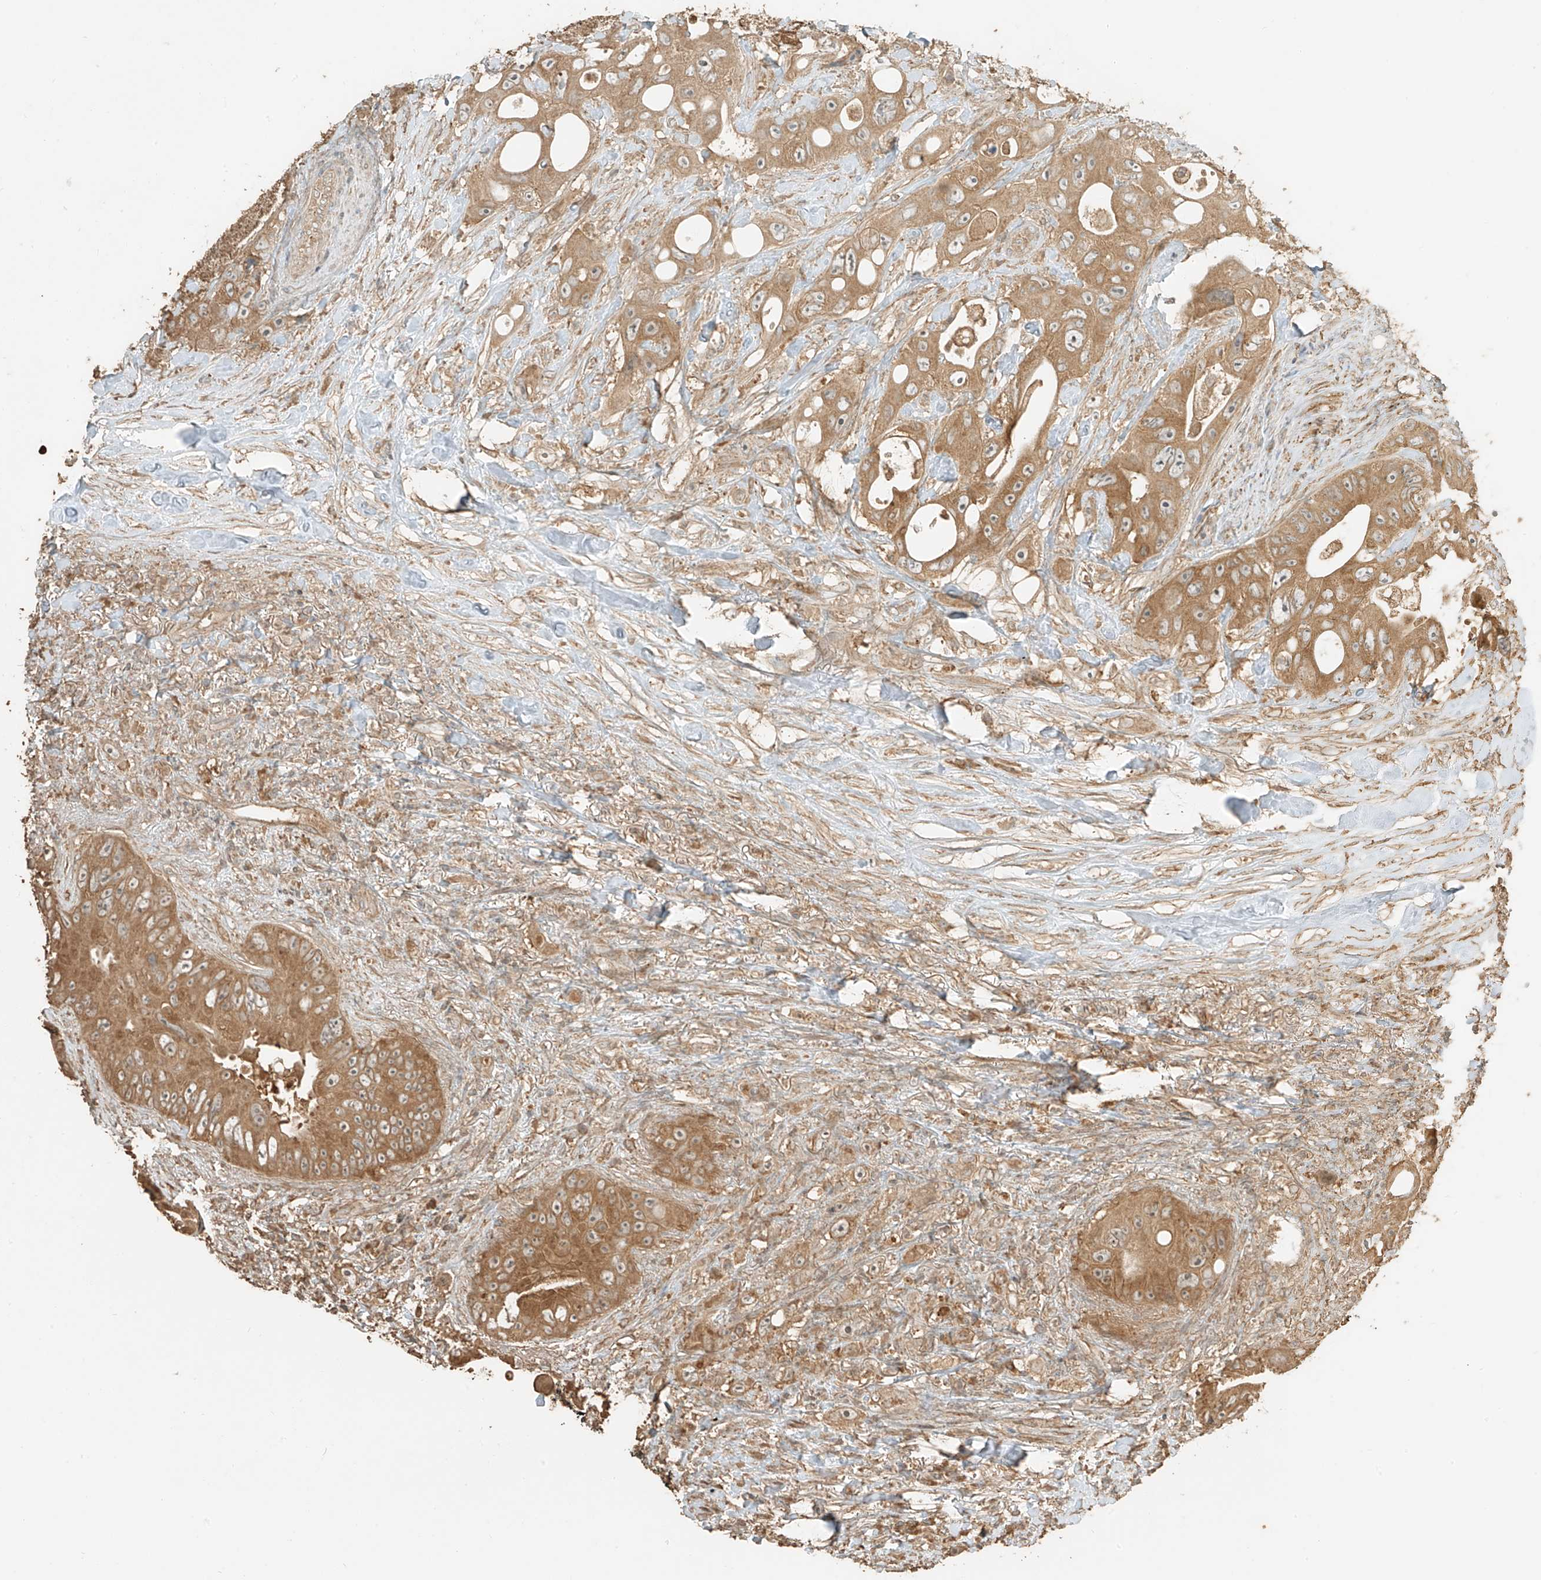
{"staining": {"intensity": "moderate", "quantity": ">75%", "location": "cytoplasmic/membranous"}, "tissue": "colorectal cancer", "cell_type": "Tumor cells", "image_type": "cancer", "snomed": [{"axis": "morphology", "description": "Adenocarcinoma, NOS"}, {"axis": "topography", "description": "Colon"}], "caption": "A micrograph showing moderate cytoplasmic/membranous staining in about >75% of tumor cells in colorectal adenocarcinoma, as visualized by brown immunohistochemical staining.", "gene": "RFTN2", "patient": {"sex": "female", "age": 46}}